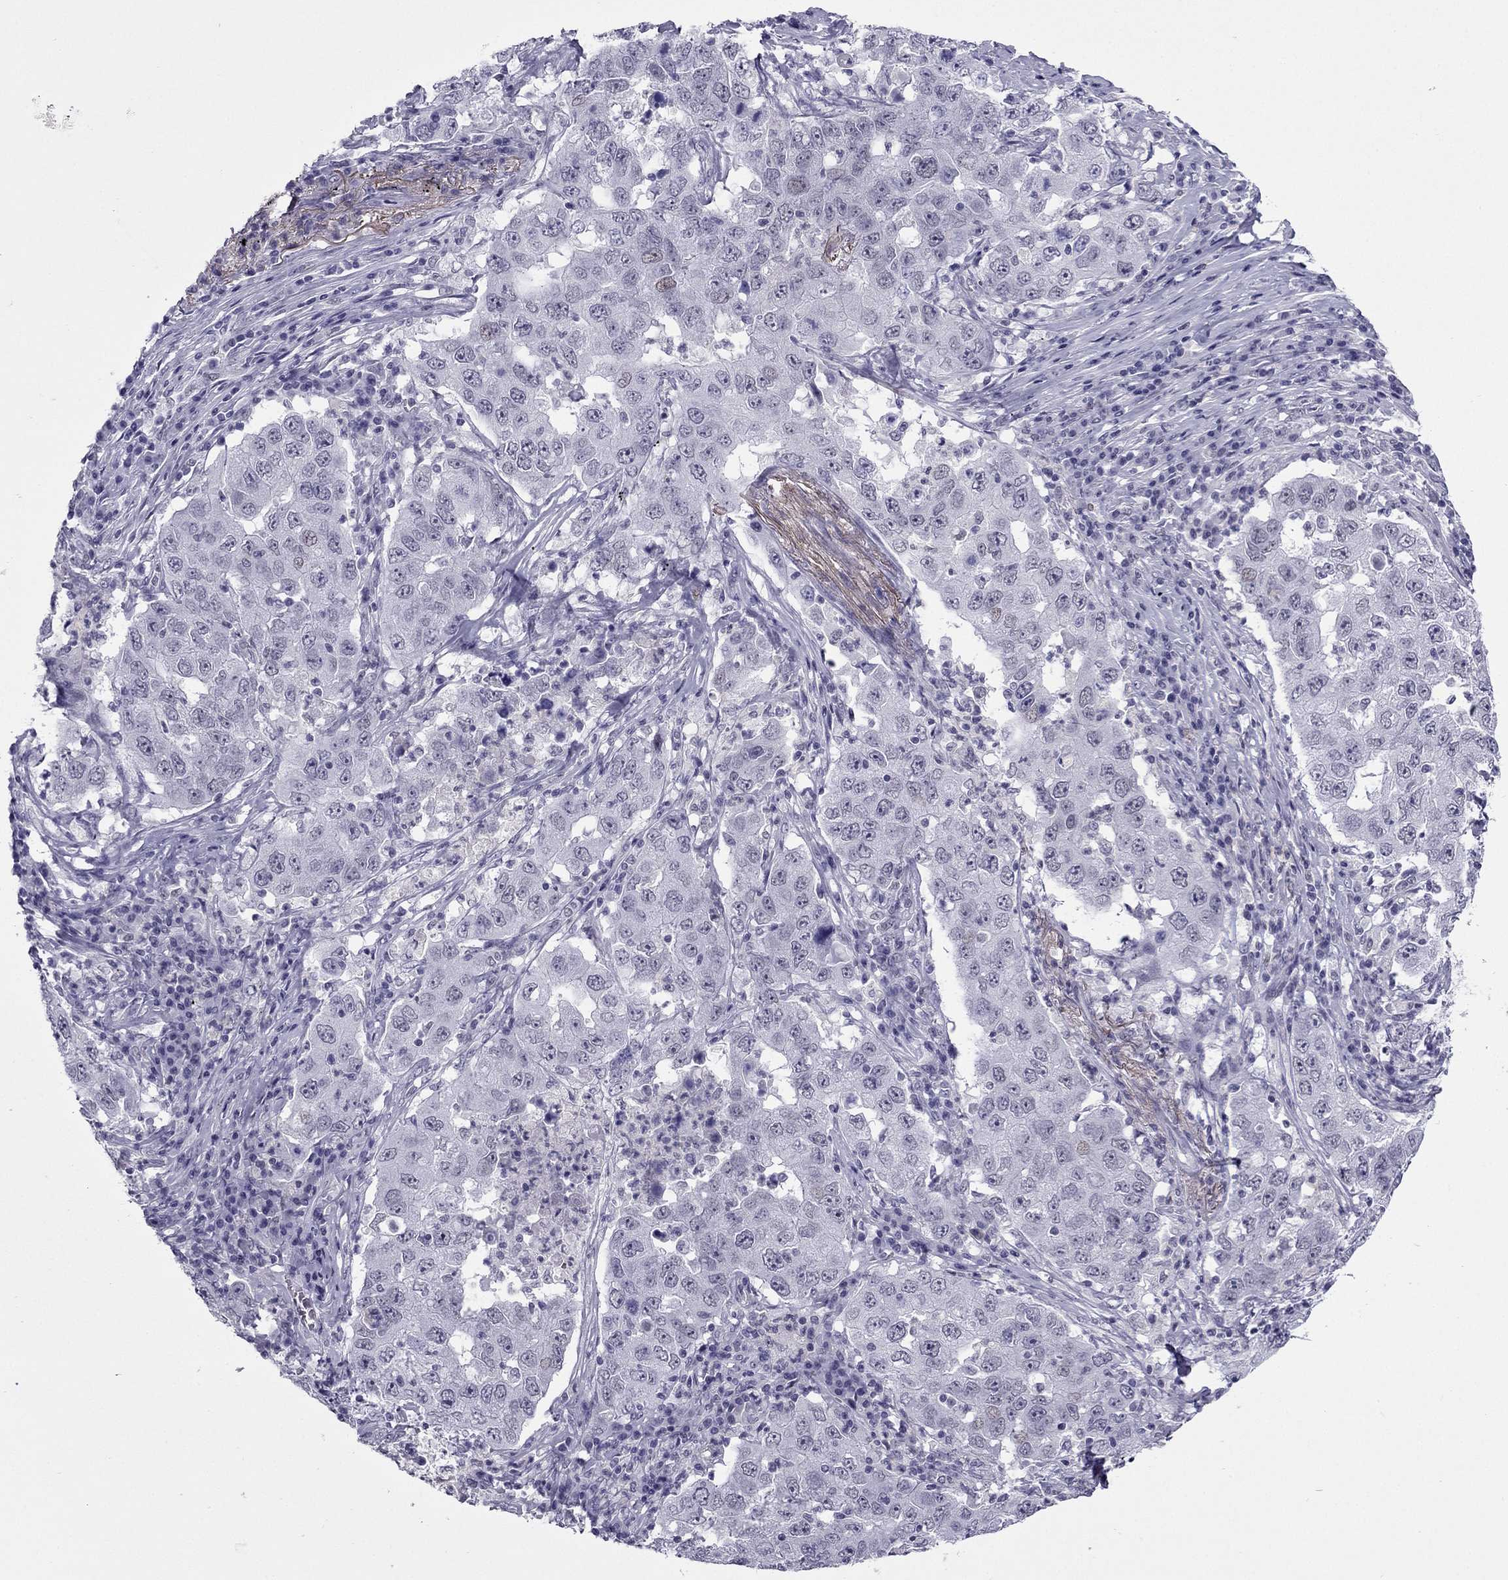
{"staining": {"intensity": "negative", "quantity": "none", "location": "none"}, "tissue": "lung cancer", "cell_type": "Tumor cells", "image_type": "cancer", "snomed": [{"axis": "morphology", "description": "Adenocarcinoma, NOS"}, {"axis": "topography", "description": "Lung"}], "caption": "Tumor cells show no significant protein expression in lung cancer (adenocarcinoma).", "gene": "MYLK3", "patient": {"sex": "male", "age": 73}}